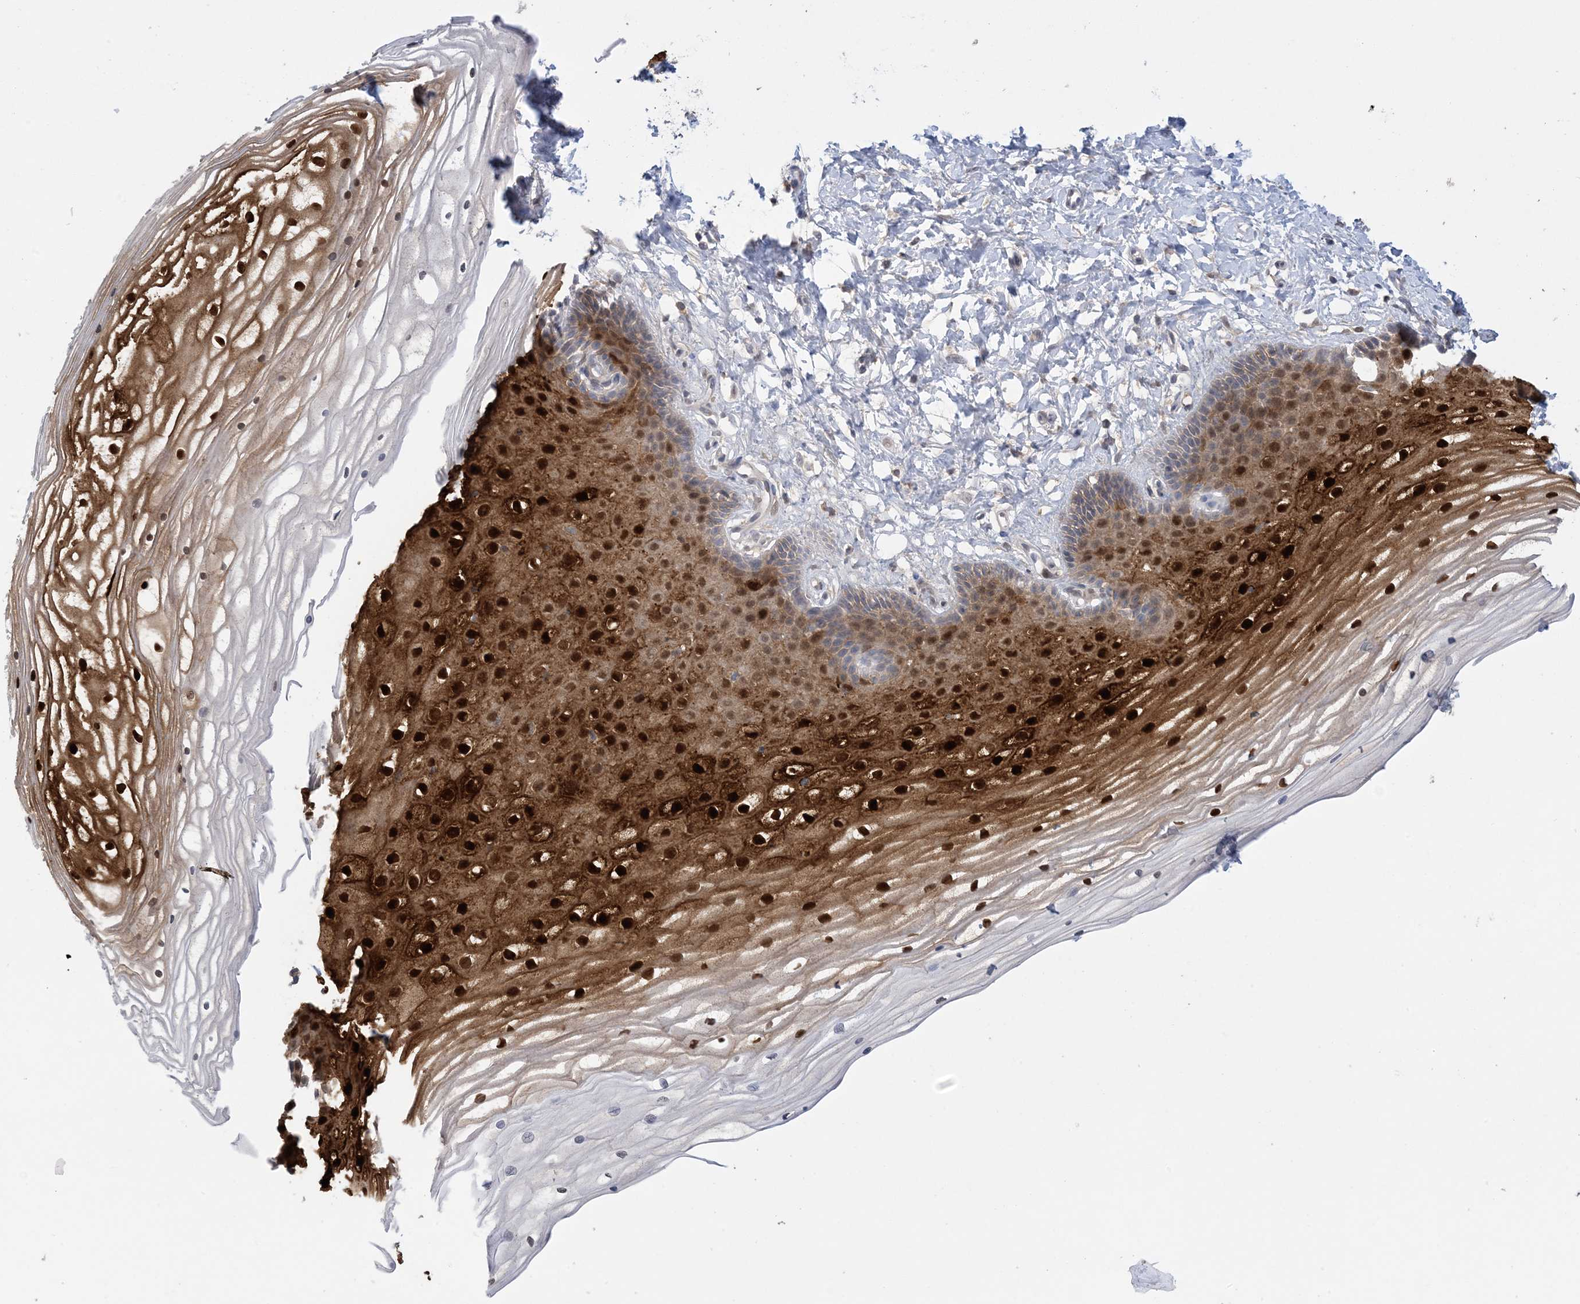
{"staining": {"intensity": "strong", "quantity": ">75%", "location": "cytoplasmic/membranous,nuclear"}, "tissue": "vagina", "cell_type": "Squamous epithelial cells", "image_type": "normal", "snomed": [{"axis": "morphology", "description": "Normal tissue, NOS"}, {"axis": "topography", "description": "Vagina"}, {"axis": "topography", "description": "Cervix"}], "caption": "Normal vagina displays strong cytoplasmic/membranous,nuclear expression in about >75% of squamous epithelial cells (IHC, brightfield microscopy, high magnification)..", "gene": "HMGCS1", "patient": {"sex": "female", "age": 40}}